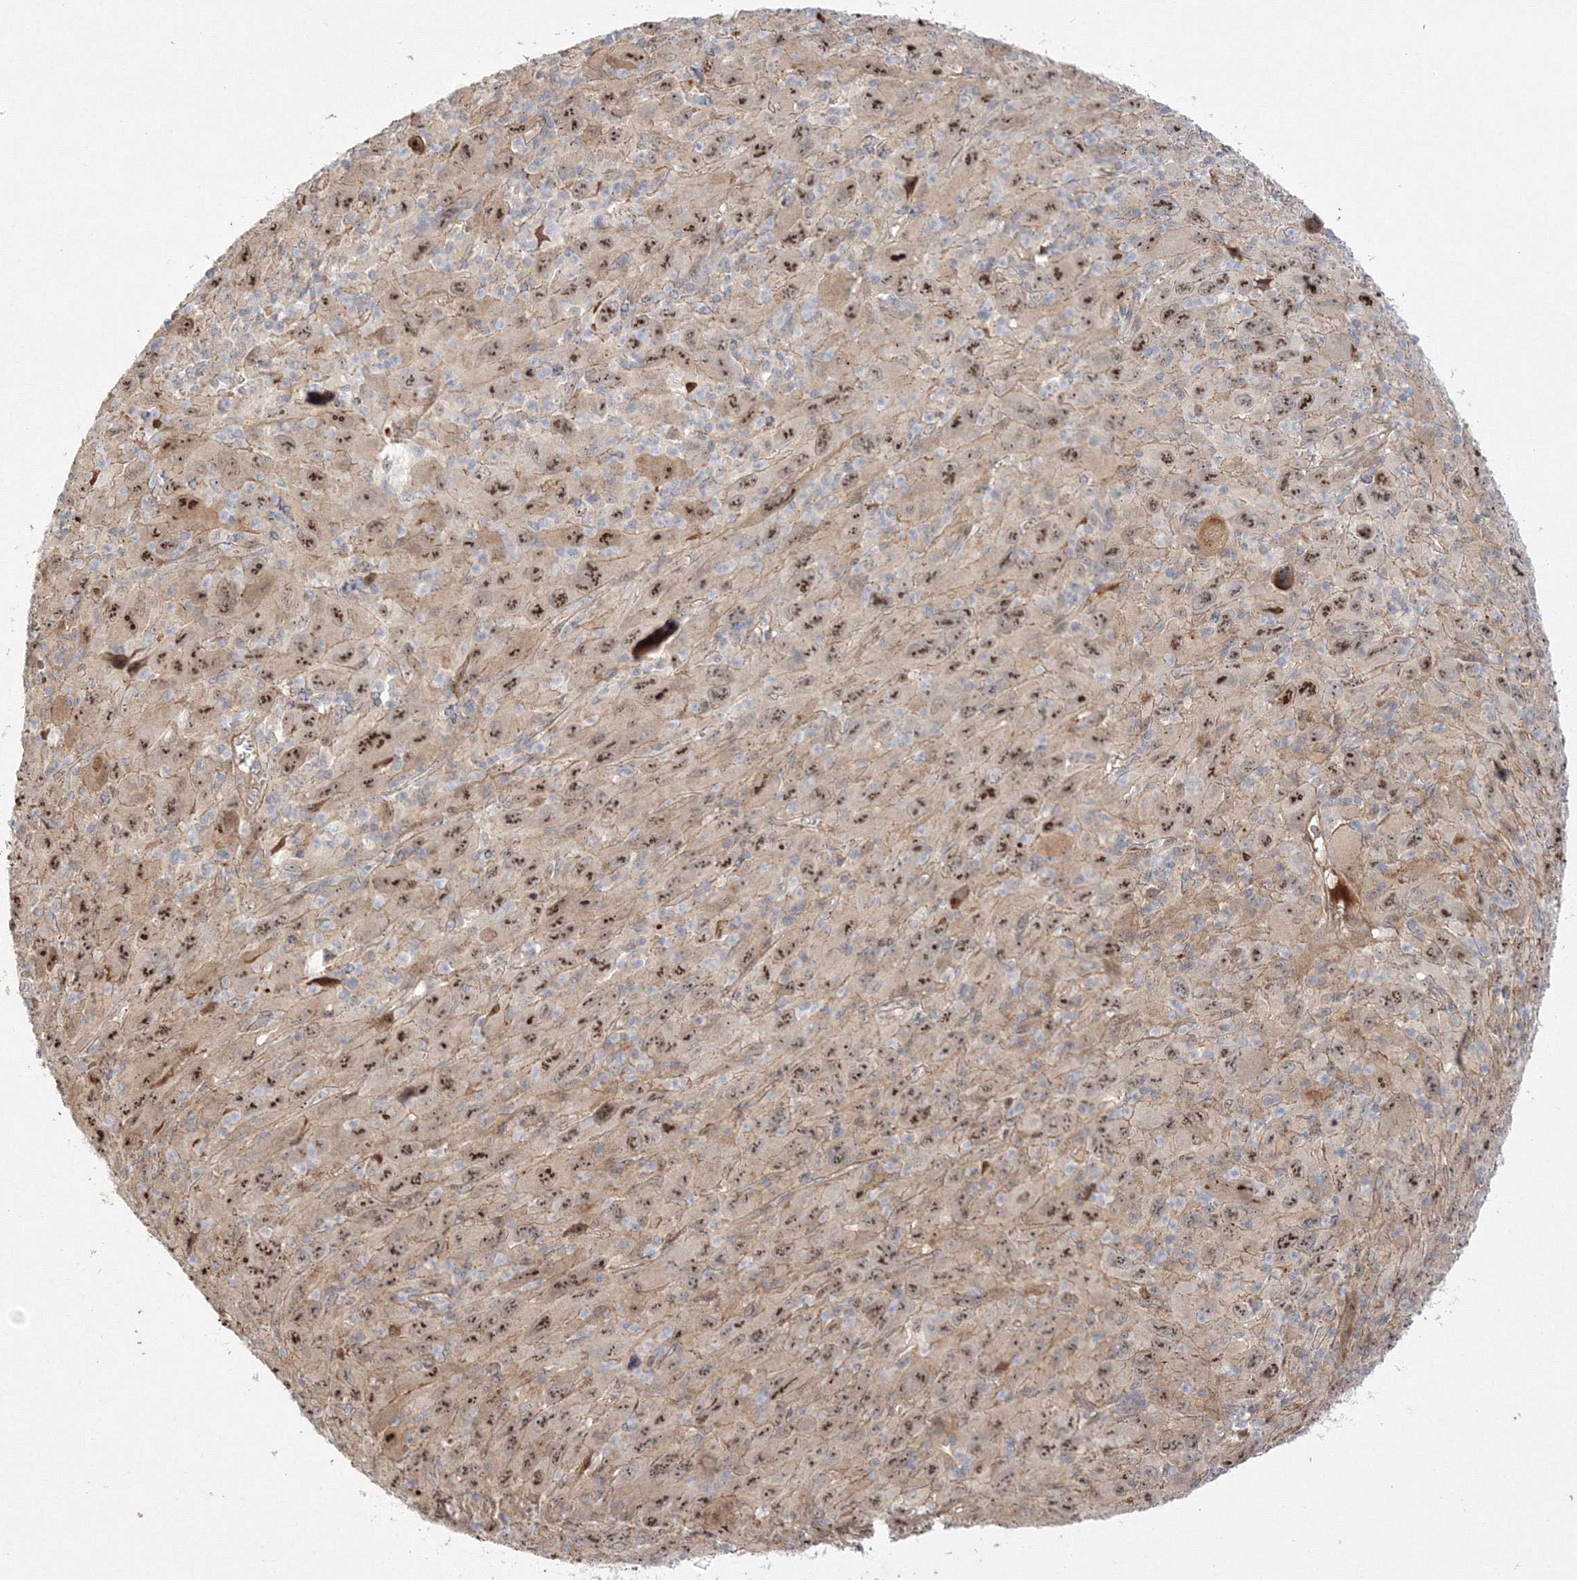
{"staining": {"intensity": "strong", "quantity": ">75%", "location": "nuclear"}, "tissue": "melanoma", "cell_type": "Tumor cells", "image_type": "cancer", "snomed": [{"axis": "morphology", "description": "Malignant melanoma, Metastatic site"}, {"axis": "topography", "description": "Skin"}], "caption": "An image of human malignant melanoma (metastatic site) stained for a protein reveals strong nuclear brown staining in tumor cells. (Brightfield microscopy of DAB IHC at high magnification).", "gene": "NPM3", "patient": {"sex": "female", "age": 56}}